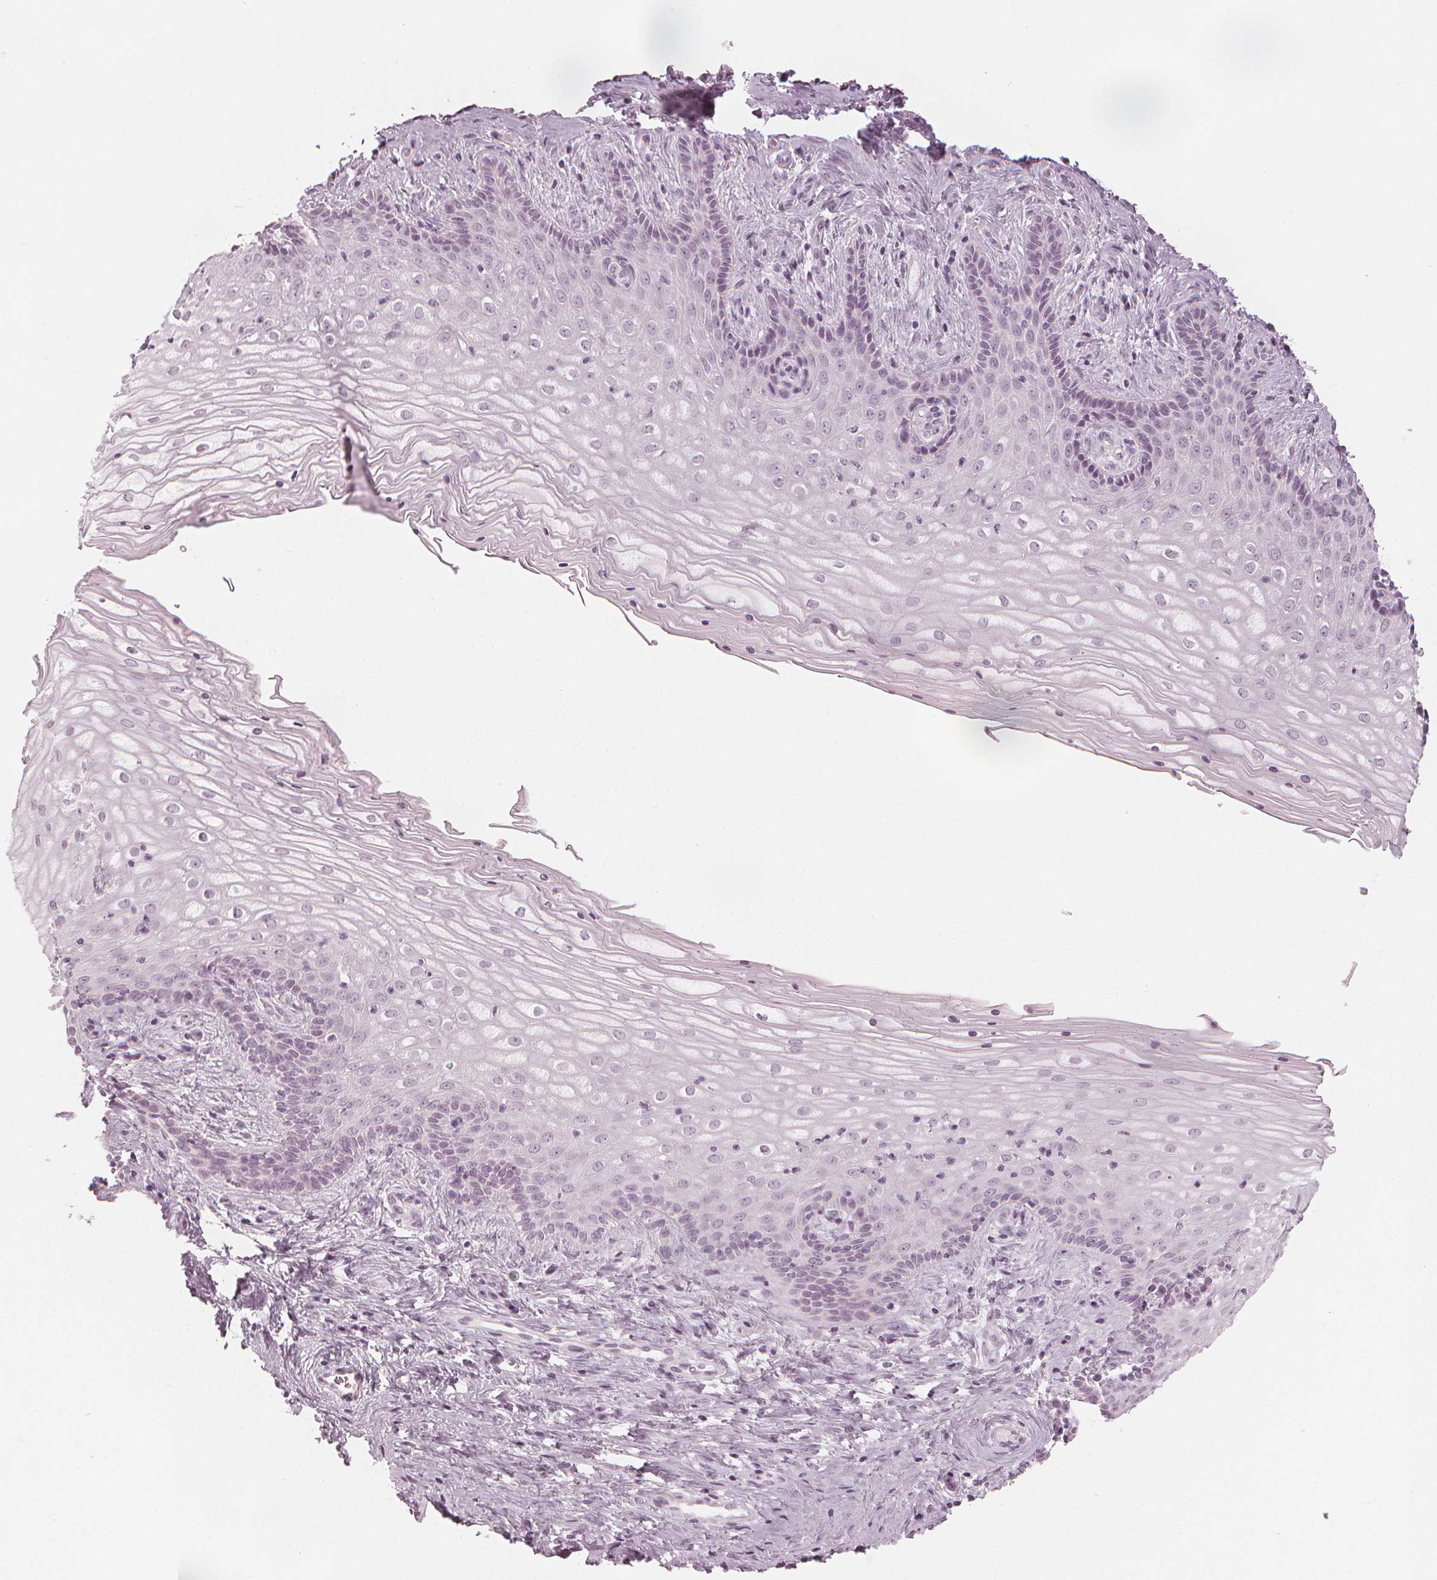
{"staining": {"intensity": "negative", "quantity": "none", "location": "none"}, "tissue": "vagina", "cell_type": "Squamous epithelial cells", "image_type": "normal", "snomed": [{"axis": "morphology", "description": "Normal tissue, NOS"}, {"axis": "topography", "description": "Vagina"}], "caption": "Immunohistochemistry (IHC) histopathology image of benign vagina stained for a protein (brown), which displays no positivity in squamous epithelial cells.", "gene": "PAEP", "patient": {"sex": "female", "age": 45}}